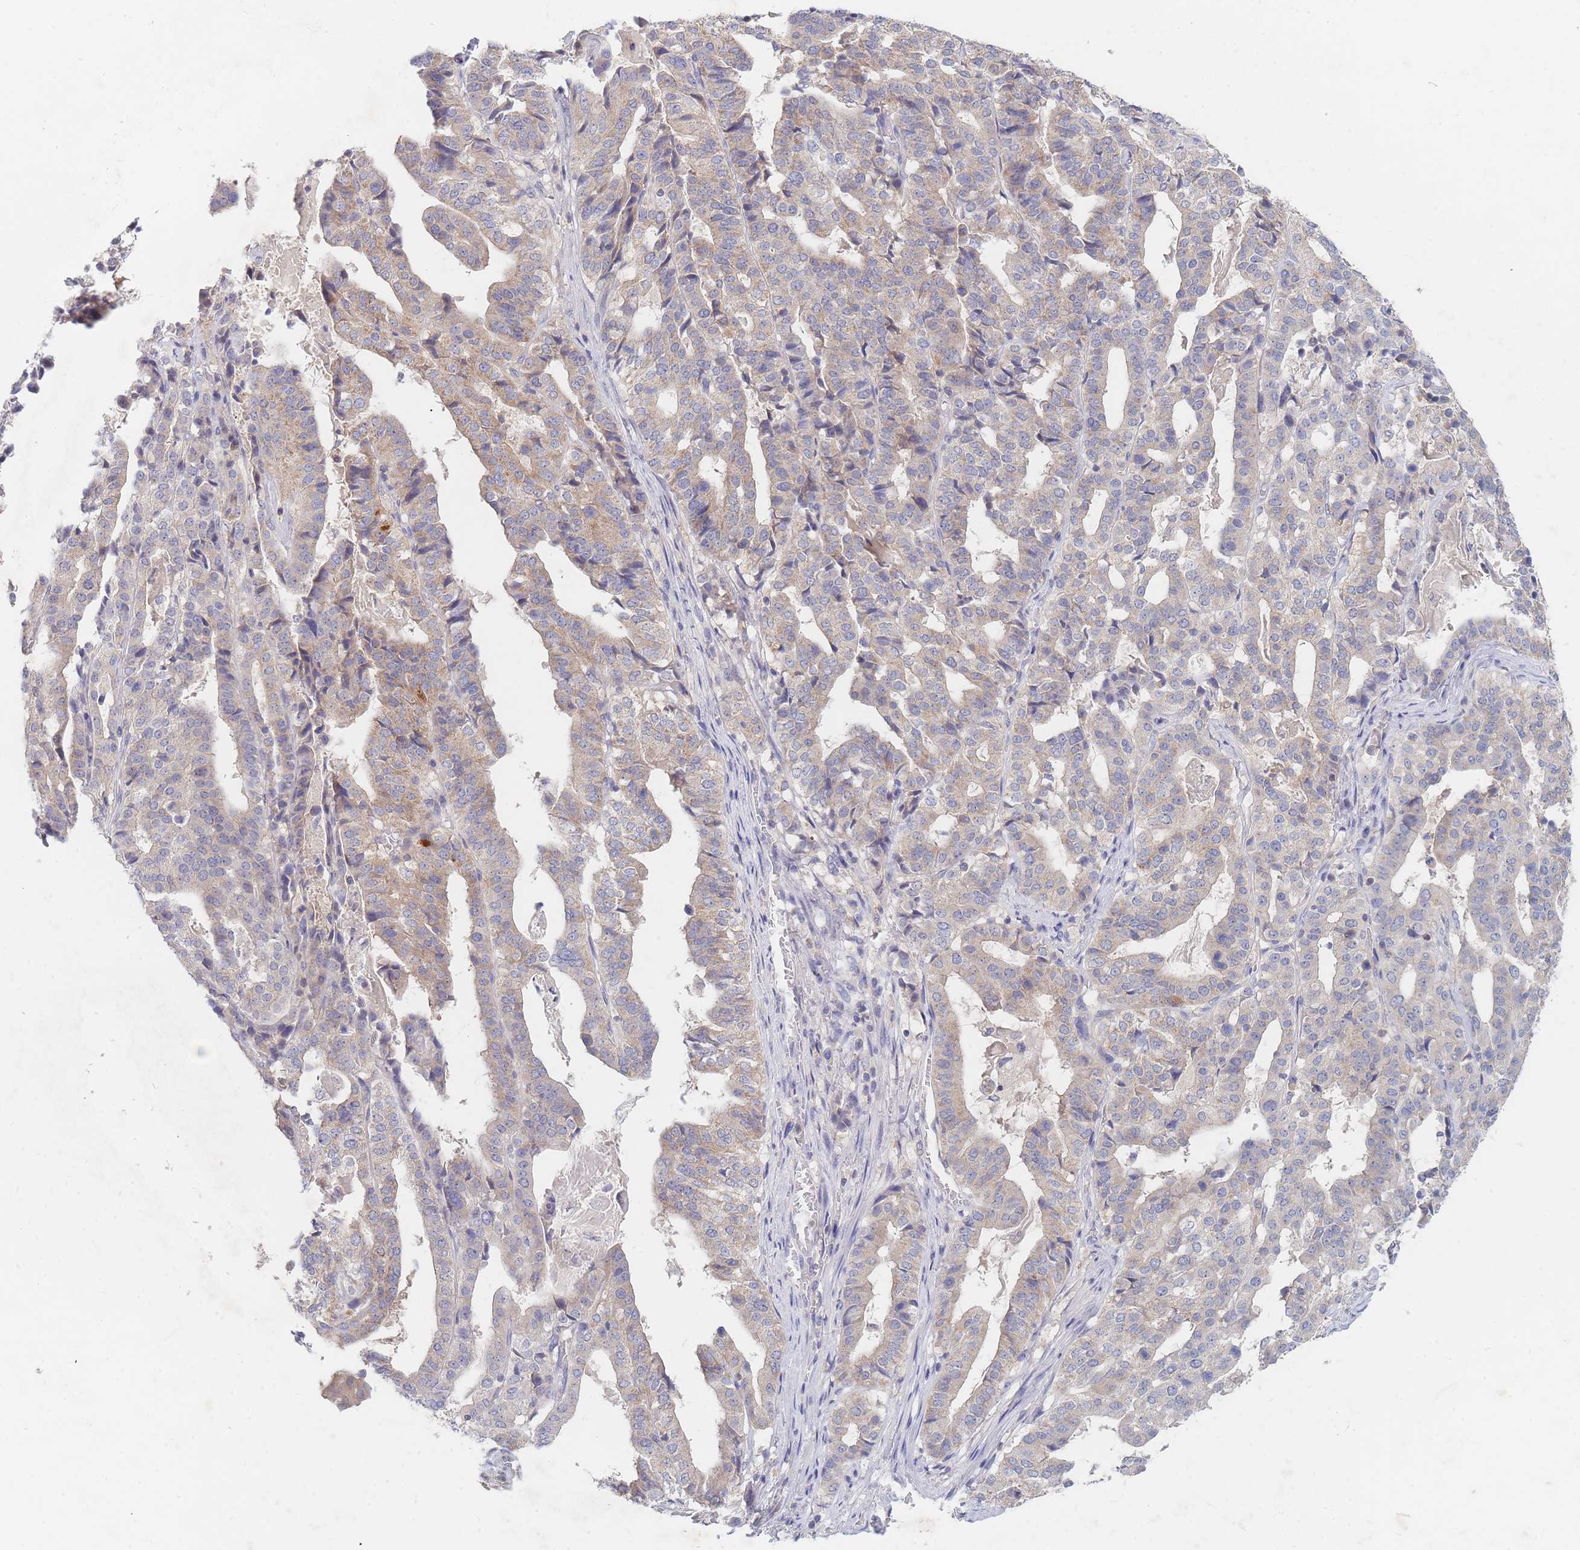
{"staining": {"intensity": "weak", "quantity": ">75%", "location": "cytoplasmic/membranous"}, "tissue": "stomach cancer", "cell_type": "Tumor cells", "image_type": "cancer", "snomed": [{"axis": "morphology", "description": "Adenocarcinoma, NOS"}, {"axis": "topography", "description": "Stomach"}], "caption": "Approximately >75% of tumor cells in stomach cancer (adenocarcinoma) display weak cytoplasmic/membranous protein expression as visualized by brown immunohistochemical staining.", "gene": "PPP6C", "patient": {"sex": "male", "age": 48}}